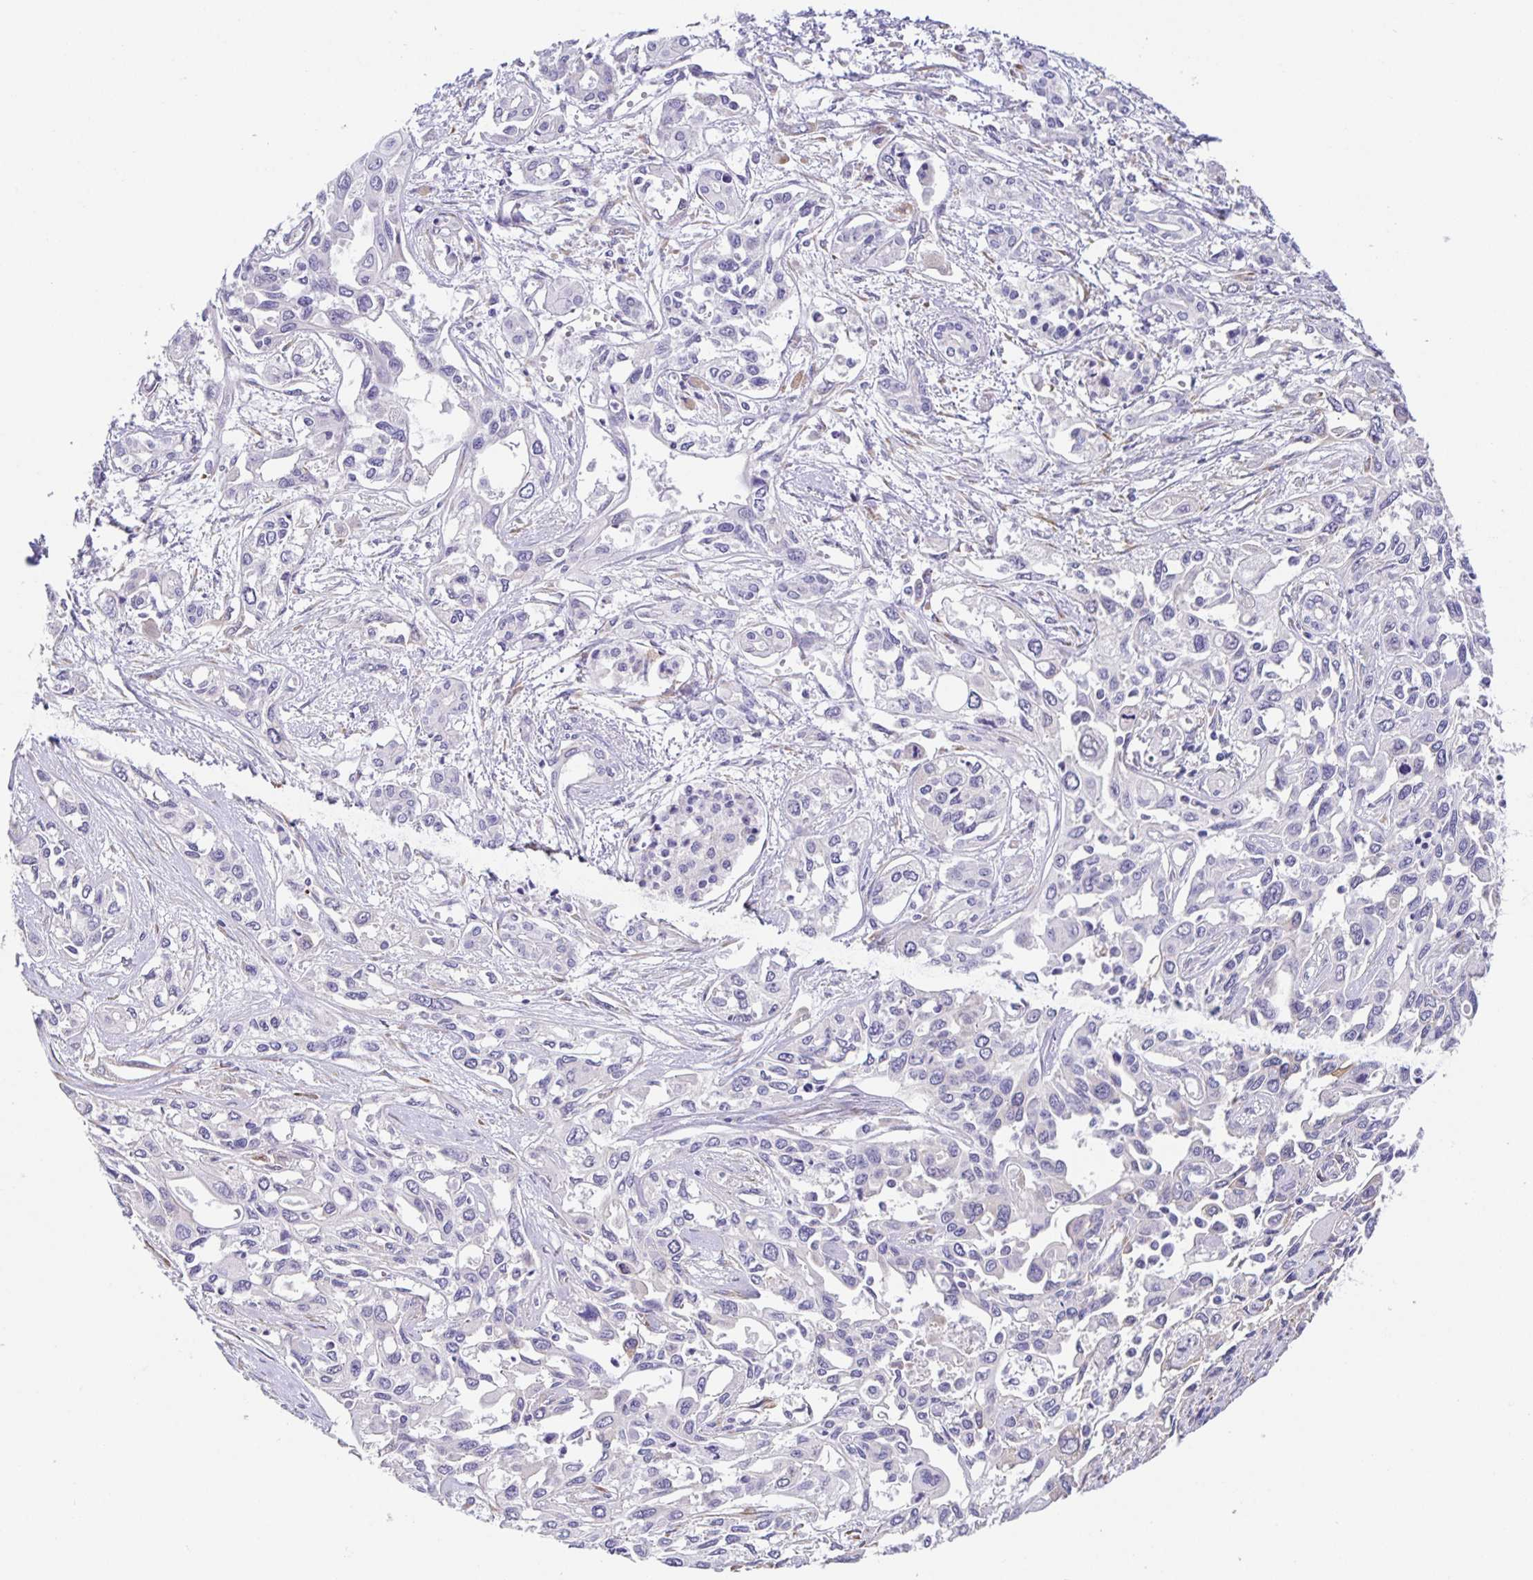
{"staining": {"intensity": "negative", "quantity": "none", "location": "none"}, "tissue": "pancreatic cancer", "cell_type": "Tumor cells", "image_type": "cancer", "snomed": [{"axis": "morphology", "description": "Adenocarcinoma, NOS"}, {"axis": "topography", "description": "Pancreas"}], "caption": "Tumor cells are negative for brown protein staining in pancreatic cancer.", "gene": "PRR36", "patient": {"sex": "female", "age": 55}}